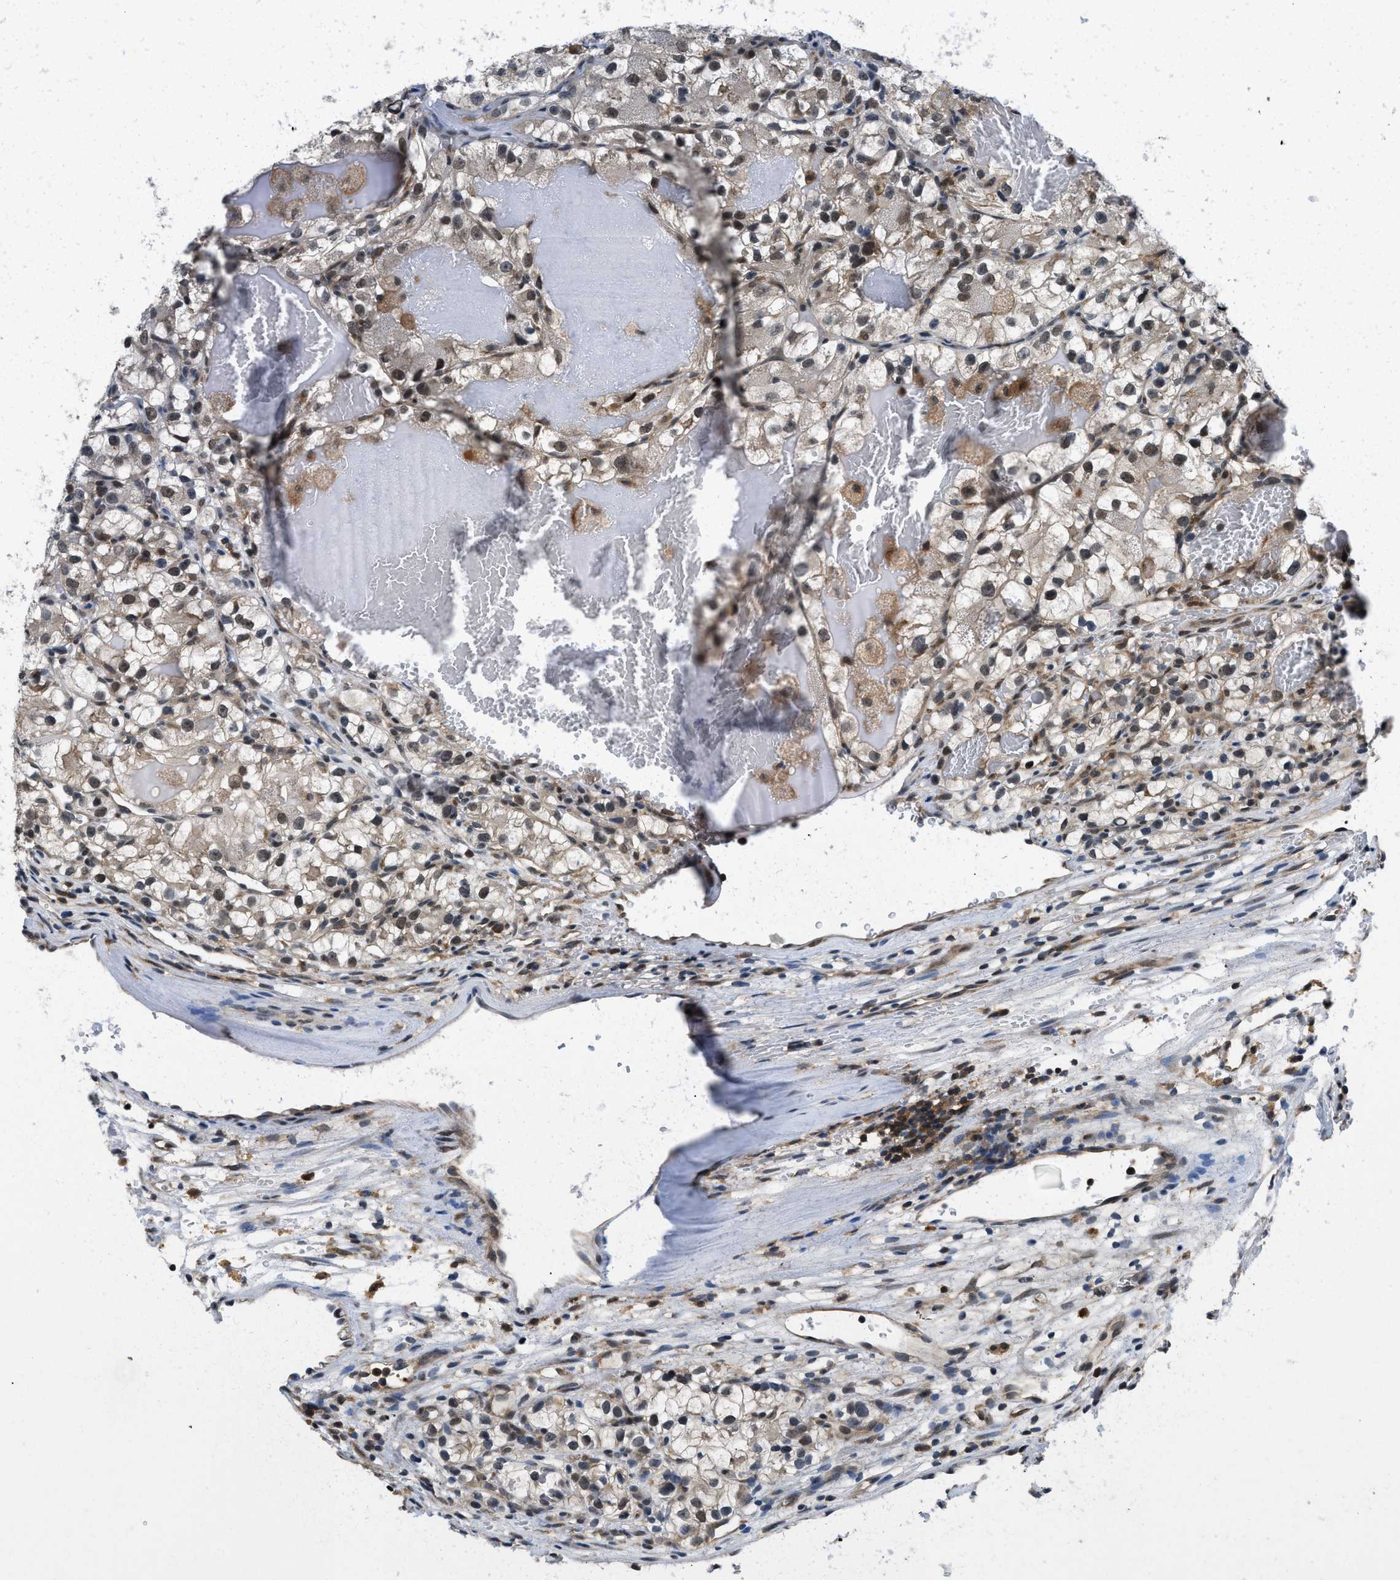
{"staining": {"intensity": "weak", "quantity": "<25%", "location": "cytoplasmic/membranous,nuclear"}, "tissue": "renal cancer", "cell_type": "Tumor cells", "image_type": "cancer", "snomed": [{"axis": "morphology", "description": "Adenocarcinoma, NOS"}, {"axis": "topography", "description": "Kidney"}], "caption": "An immunohistochemistry histopathology image of adenocarcinoma (renal) is shown. There is no staining in tumor cells of adenocarcinoma (renal). (DAB immunohistochemistry visualized using brightfield microscopy, high magnification).", "gene": "ATF7IP", "patient": {"sex": "female", "age": 57}}